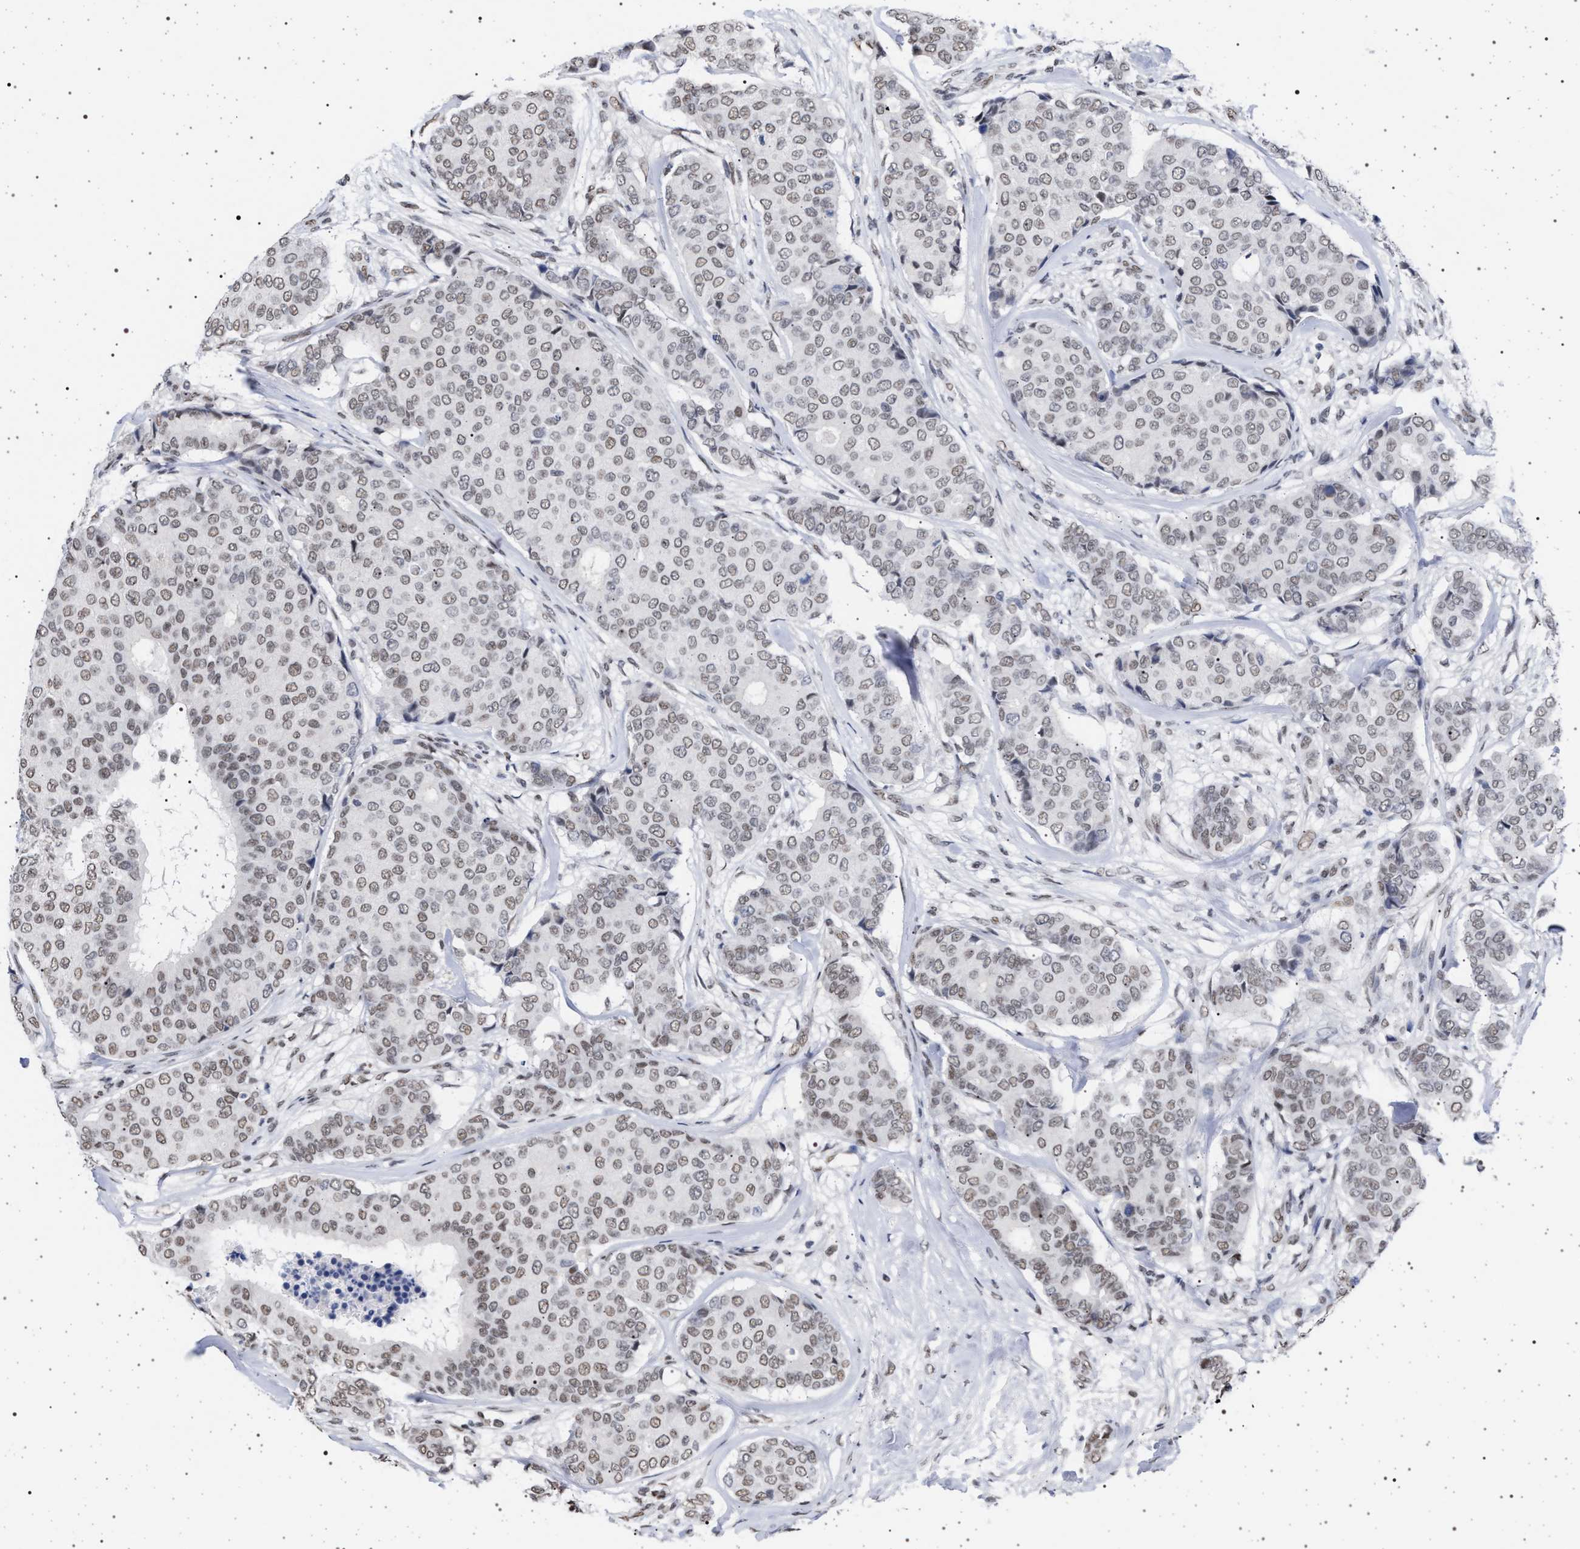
{"staining": {"intensity": "weak", "quantity": ">75%", "location": "nuclear"}, "tissue": "breast cancer", "cell_type": "Tumor cells", "image_type": "cancer", "snomed": [{"axis": "morphology", "description": "Duct carcinoma"}, {"axis": "topography", "description": "Breast"}], "caption": "Brown immunohistochemical staining in human breast infiltrating ductal carcinoma exhibits weak nuclear staining in approximately >75% of tumor cells.", "gene": "PHF12", "patient": {"sex": "female", "age": 75}}